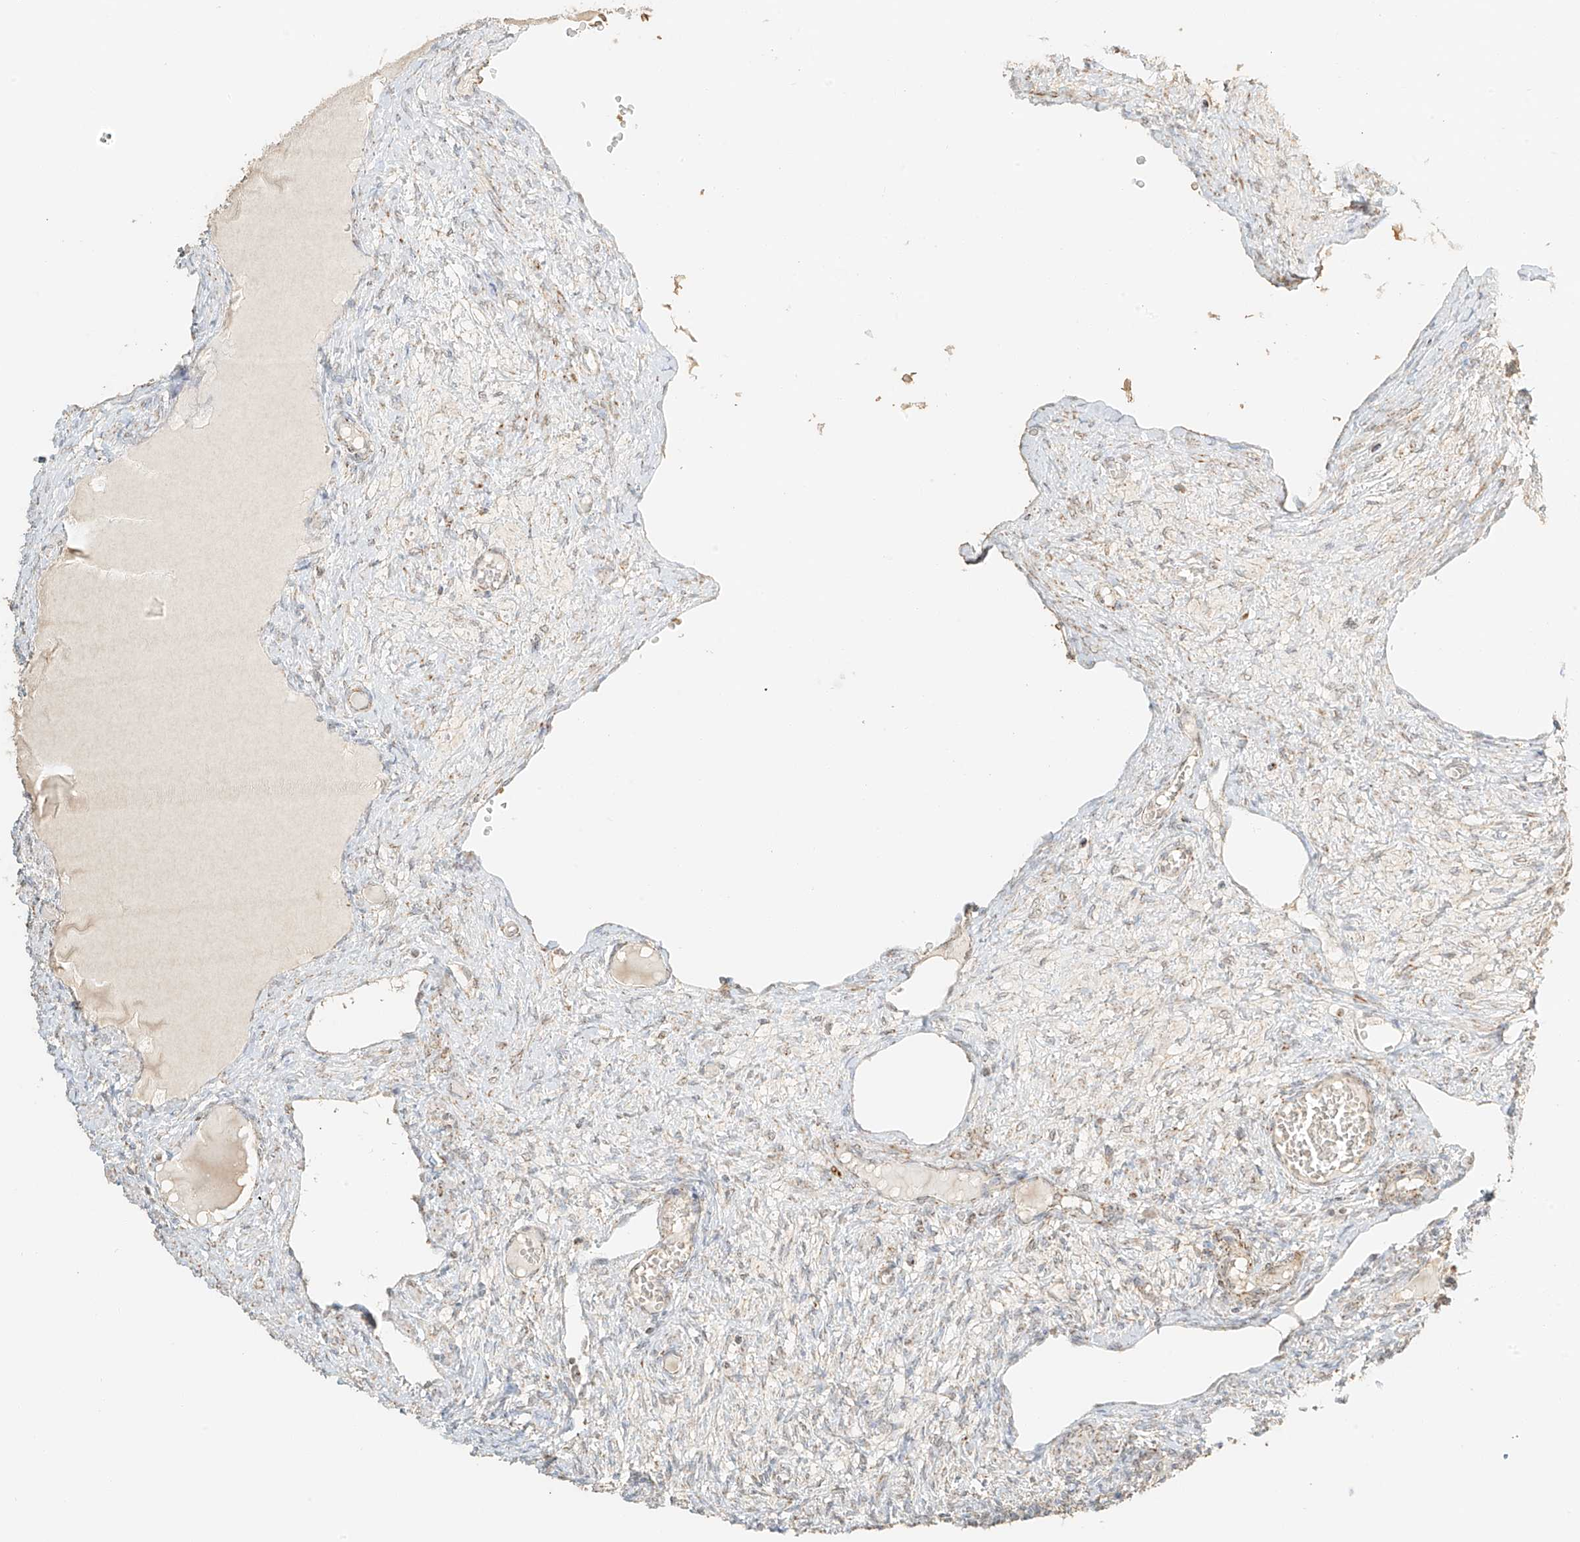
{"staining": {"intensity": "weak", "quantity": "<25%", "location": "cytoplasmic/membranous"}, "tissue": "ovary", "cell_type": "Ovarian stroma cells", "image_type": "normal", "snomed": [{"axis": "morphology", "description": "Normal tissue, NOS"}, {"axis": "topography", "description": "Ovary"}], "caption": "A high-resolution photomicrograph shows immunohistochemistry staining of normal ovary, which demonstrates no significant staining in ovarian stroma cells.", "gene": "MIPEP", "patient": {"sex": "female", "age": 27}}